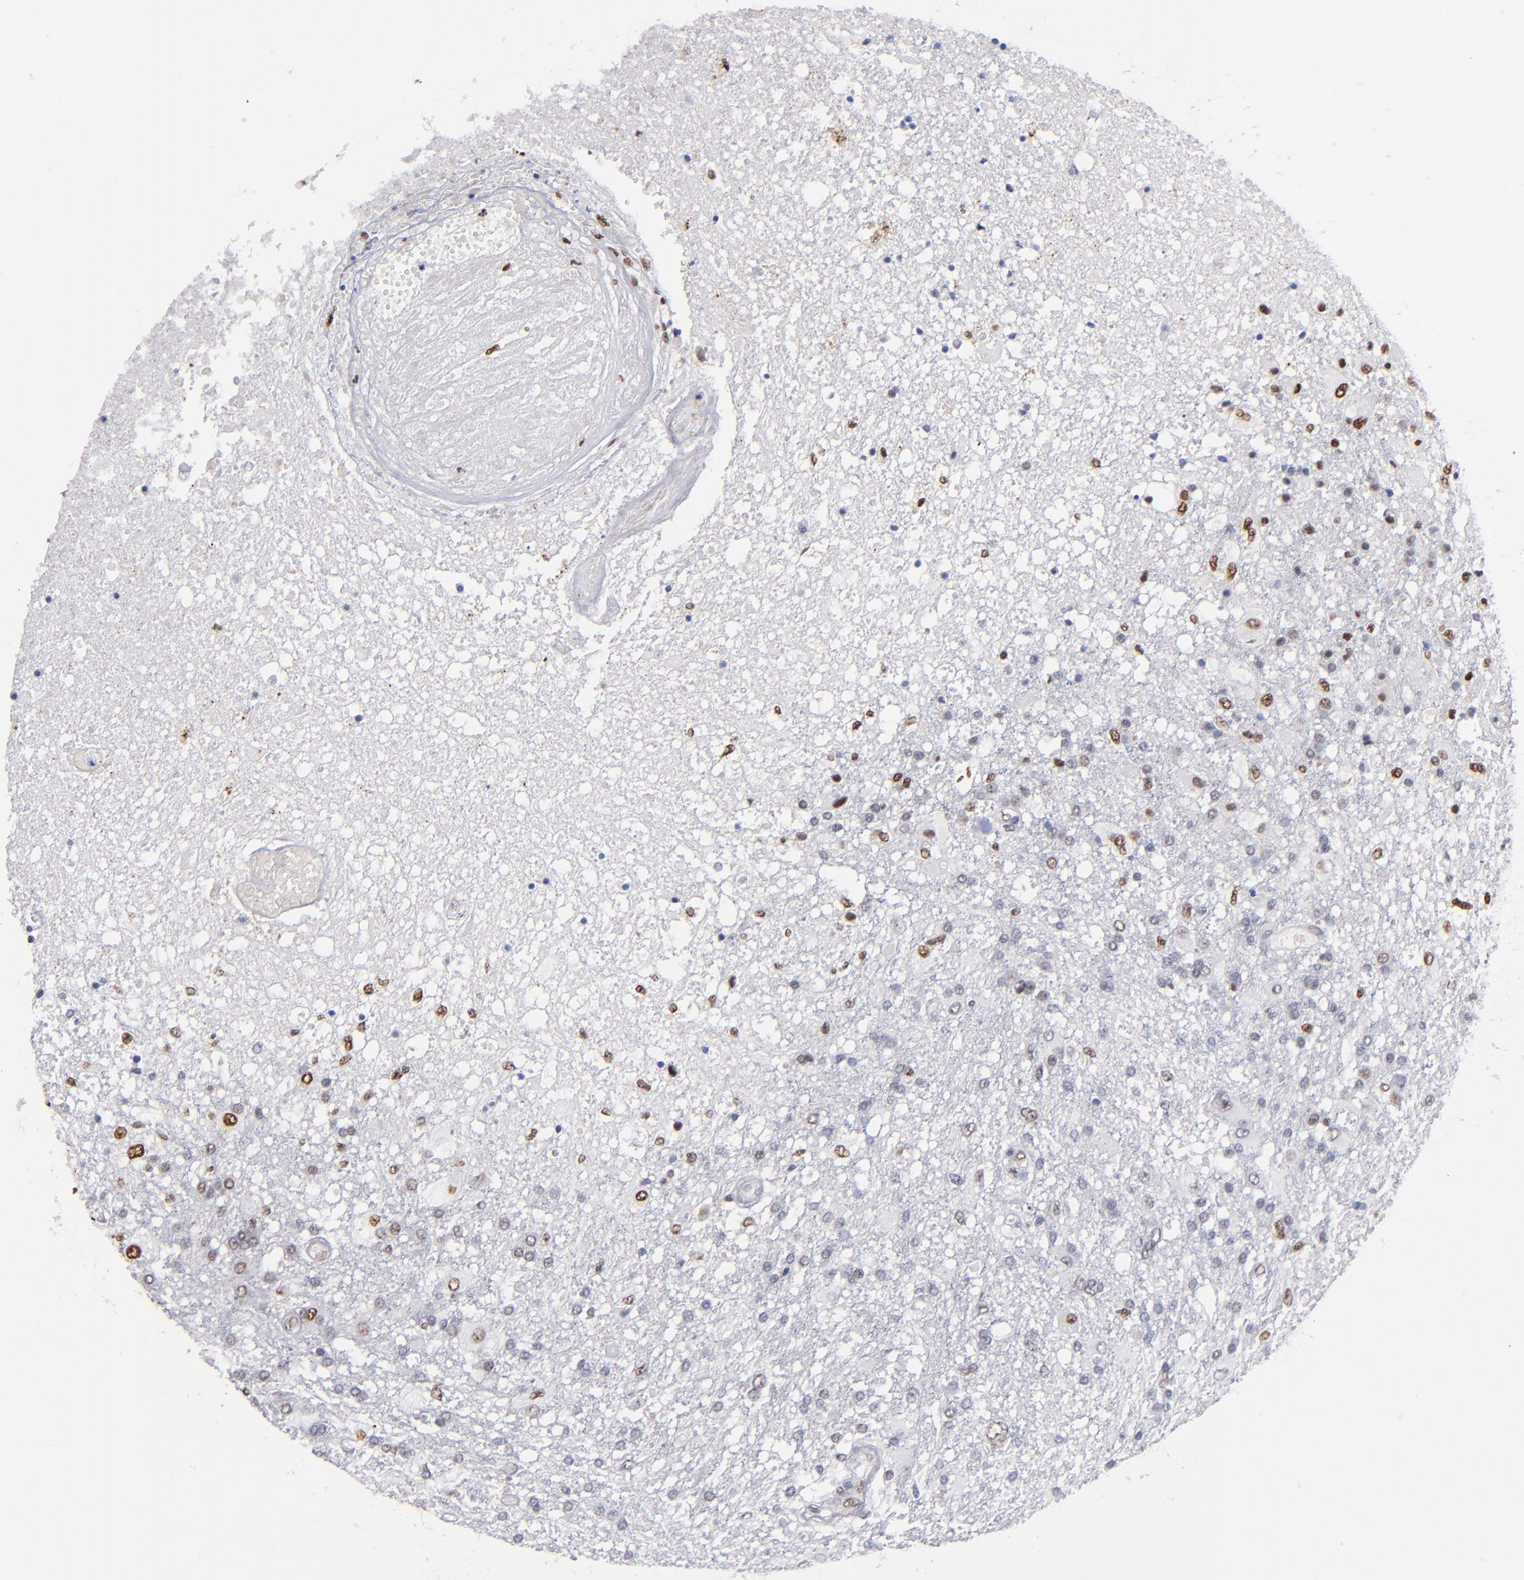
{"staining": {"intensity": "moderate", "quantity": "<25%", "location": "nuclear"}, "tissue": "glioma", "cell_type": "Tumor cells", "image_type": "cancer", "snomed": [{"axis": "morphology", "description": "Glioma, malignant, High grade"}, {"axis": "topography", "description": "Cerebral cortex"}], "caption": "Immunohistochemical staining of human malignant glioma (high-grade) exhibits moderate nuclear protein staining in approximately <25% of tumor cells. (DAB = brown stain, brightfield microscopy at high magnification).", "gene": "MN1", "patient": {"sex": "male", "age": 79}}